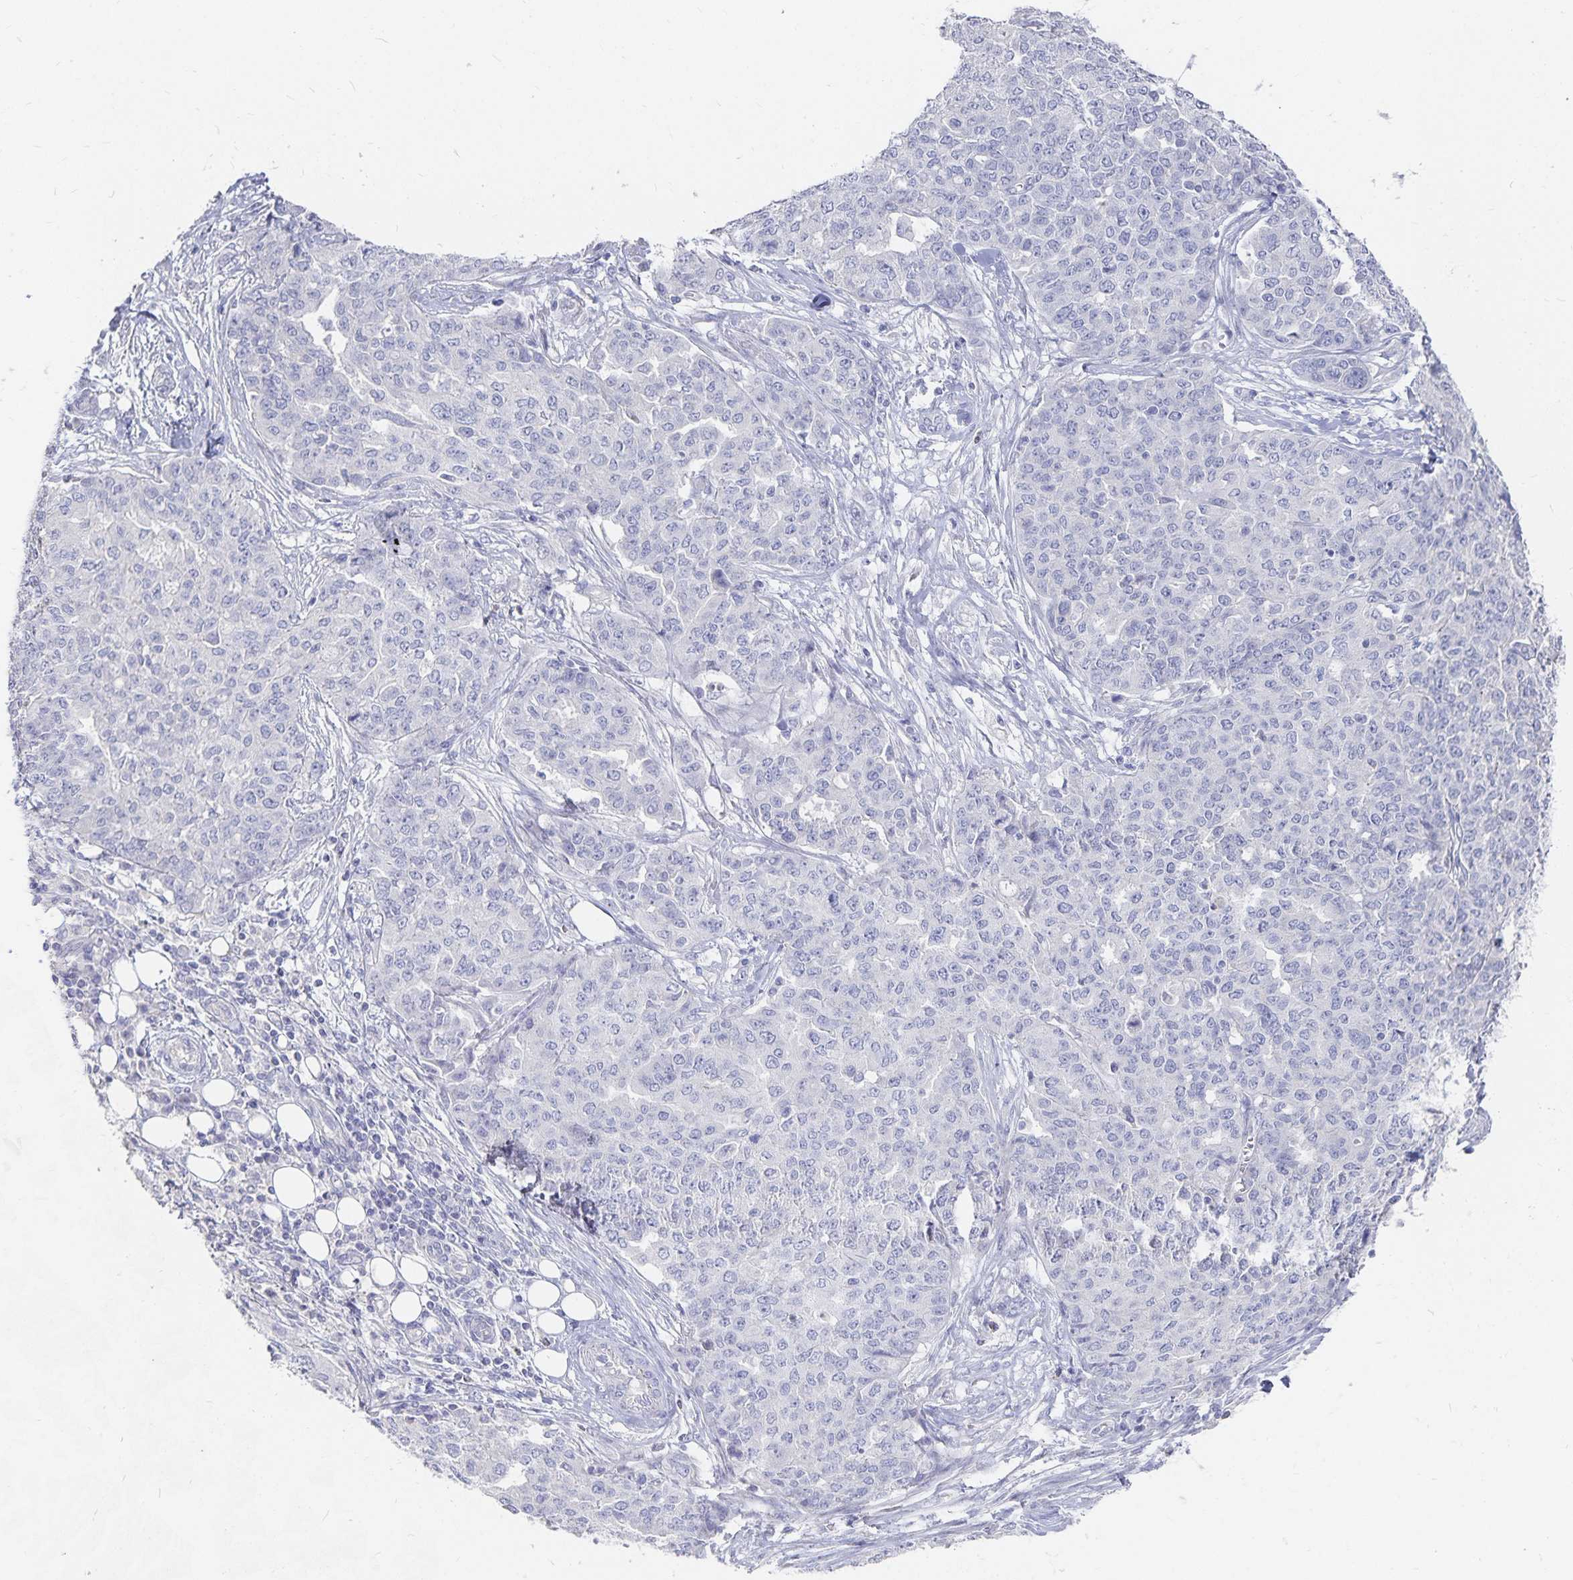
{"staining": {"intensity": "negative", "quantity": "none", "location": "none"}, "tissue": "ovarian cancer", "cell_type": "Tumor cells", "image_type": "cancer", "snomed": [{"axis": "morphology", "description": "Cystadenocarcinoma, serous, NOS"}, {"axis": "topography", "description": "Soft tissue"}, {"axis": "topography", "description": "Ovary"}], "caption": "Photomicrograph shows no significant protein expression in tumor cells of ovarian cancer (serous cystadenocarcinoma).", "gene": "DNAH9", "patient": {"sex": "female", "age": 57}}